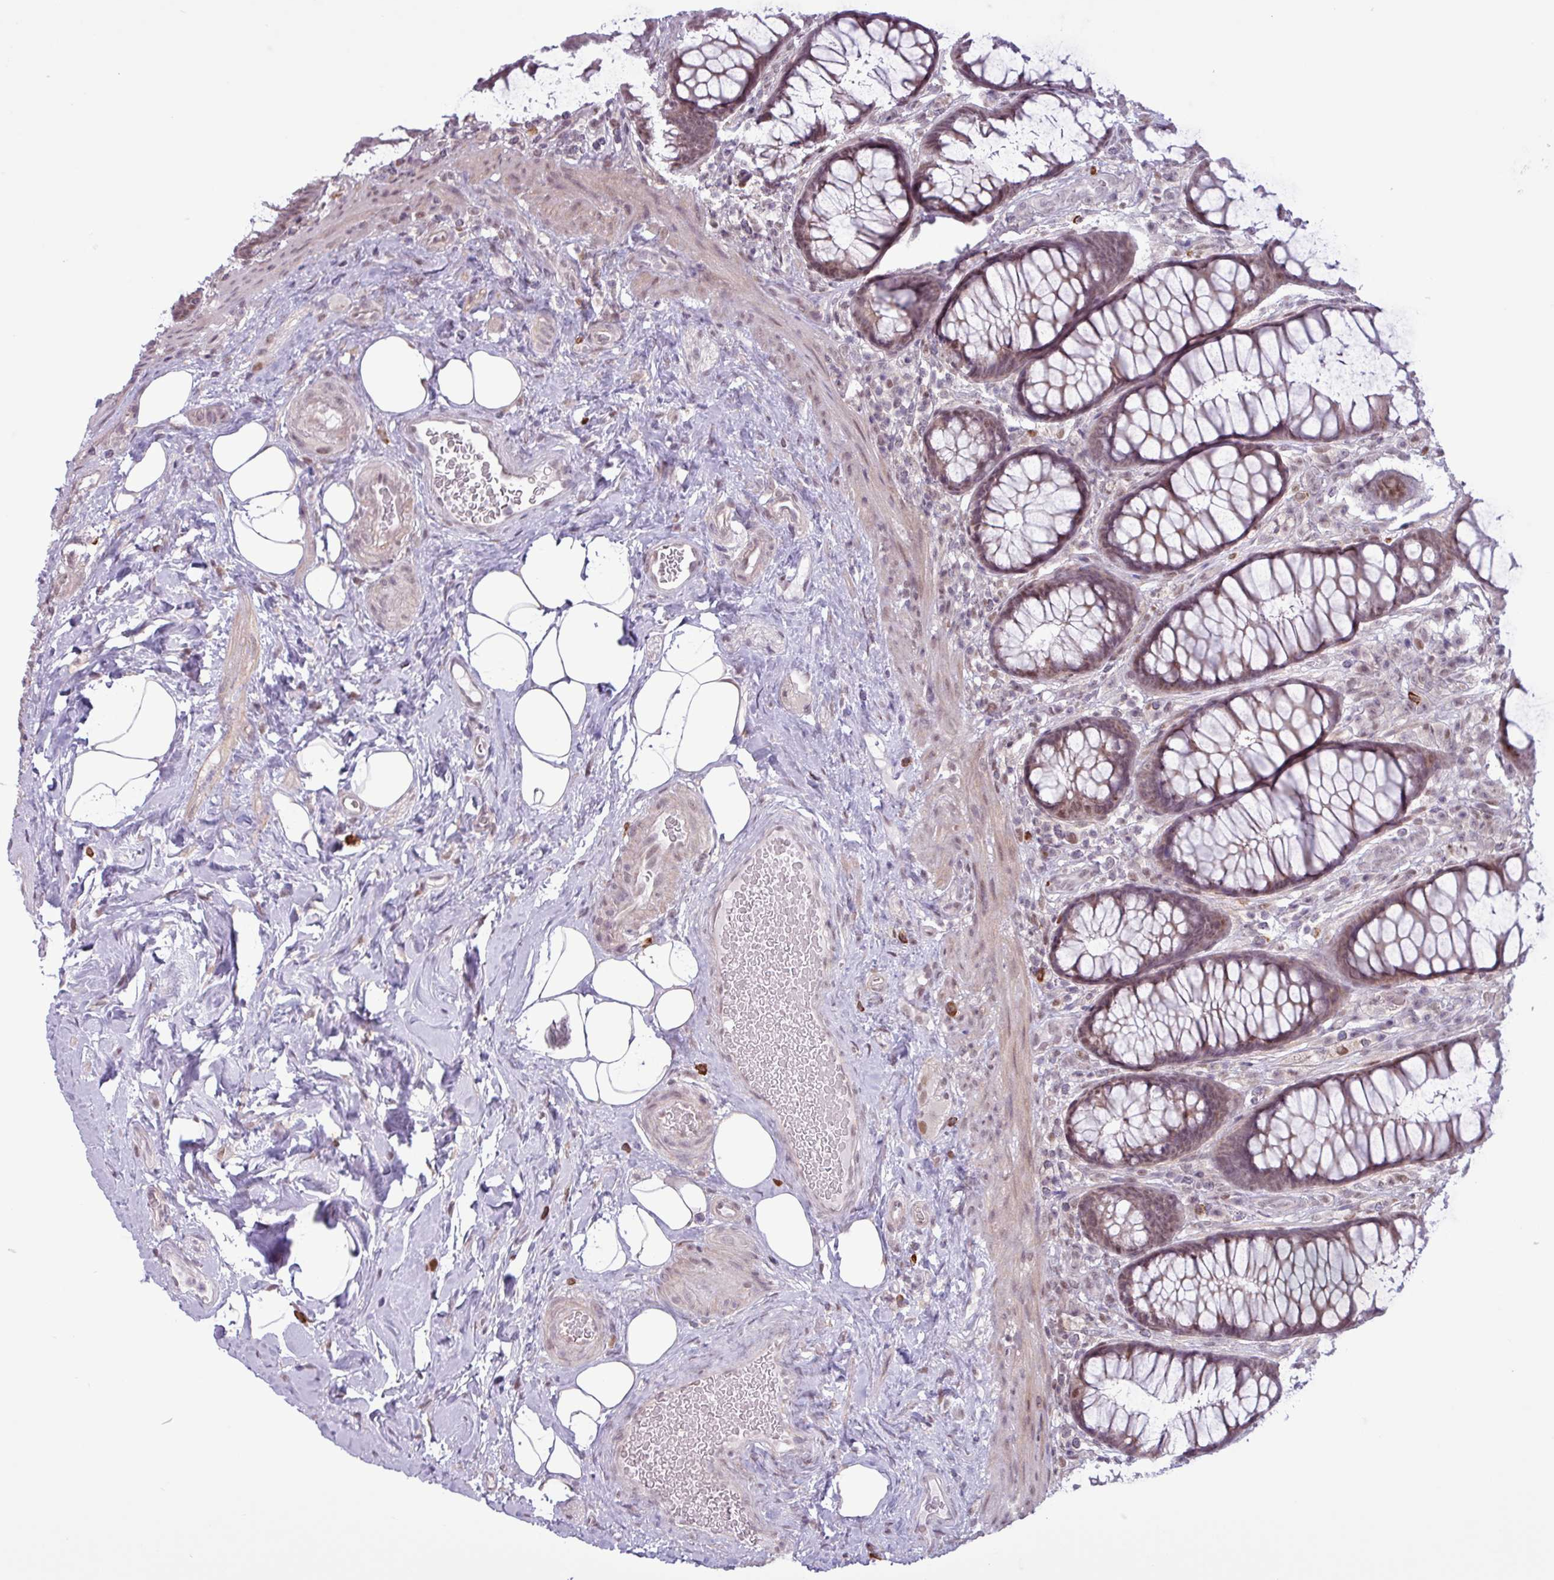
{"staining": {"intensity": "moderate", "quantity": ">75%", "location": "cytoplasmic/membranous,nuclear"}, "tissue": "rectum", "cell_type": "Glandular cells", "image_type": "normal", "snomed": [{"axis": "morphology", "description": "Normal tissue, NOS"}, {"axis": "topography", "description": "Rectum"}], "caption": "Immunohistochemistry staining of benign rectum, which displays medium levels of moderate cytoplasmic/membranous,nuclear expression in about >75% of glandular cells indicating moderate cytoplasmic/membranous,nuclear protein expression. The staining was performed using DAB (brown) for protein detection and nuclei were counterstained in hematoxylin (blue).", "gene": "NOTCH2", "patient": {"sex": "female", "age": 67}}